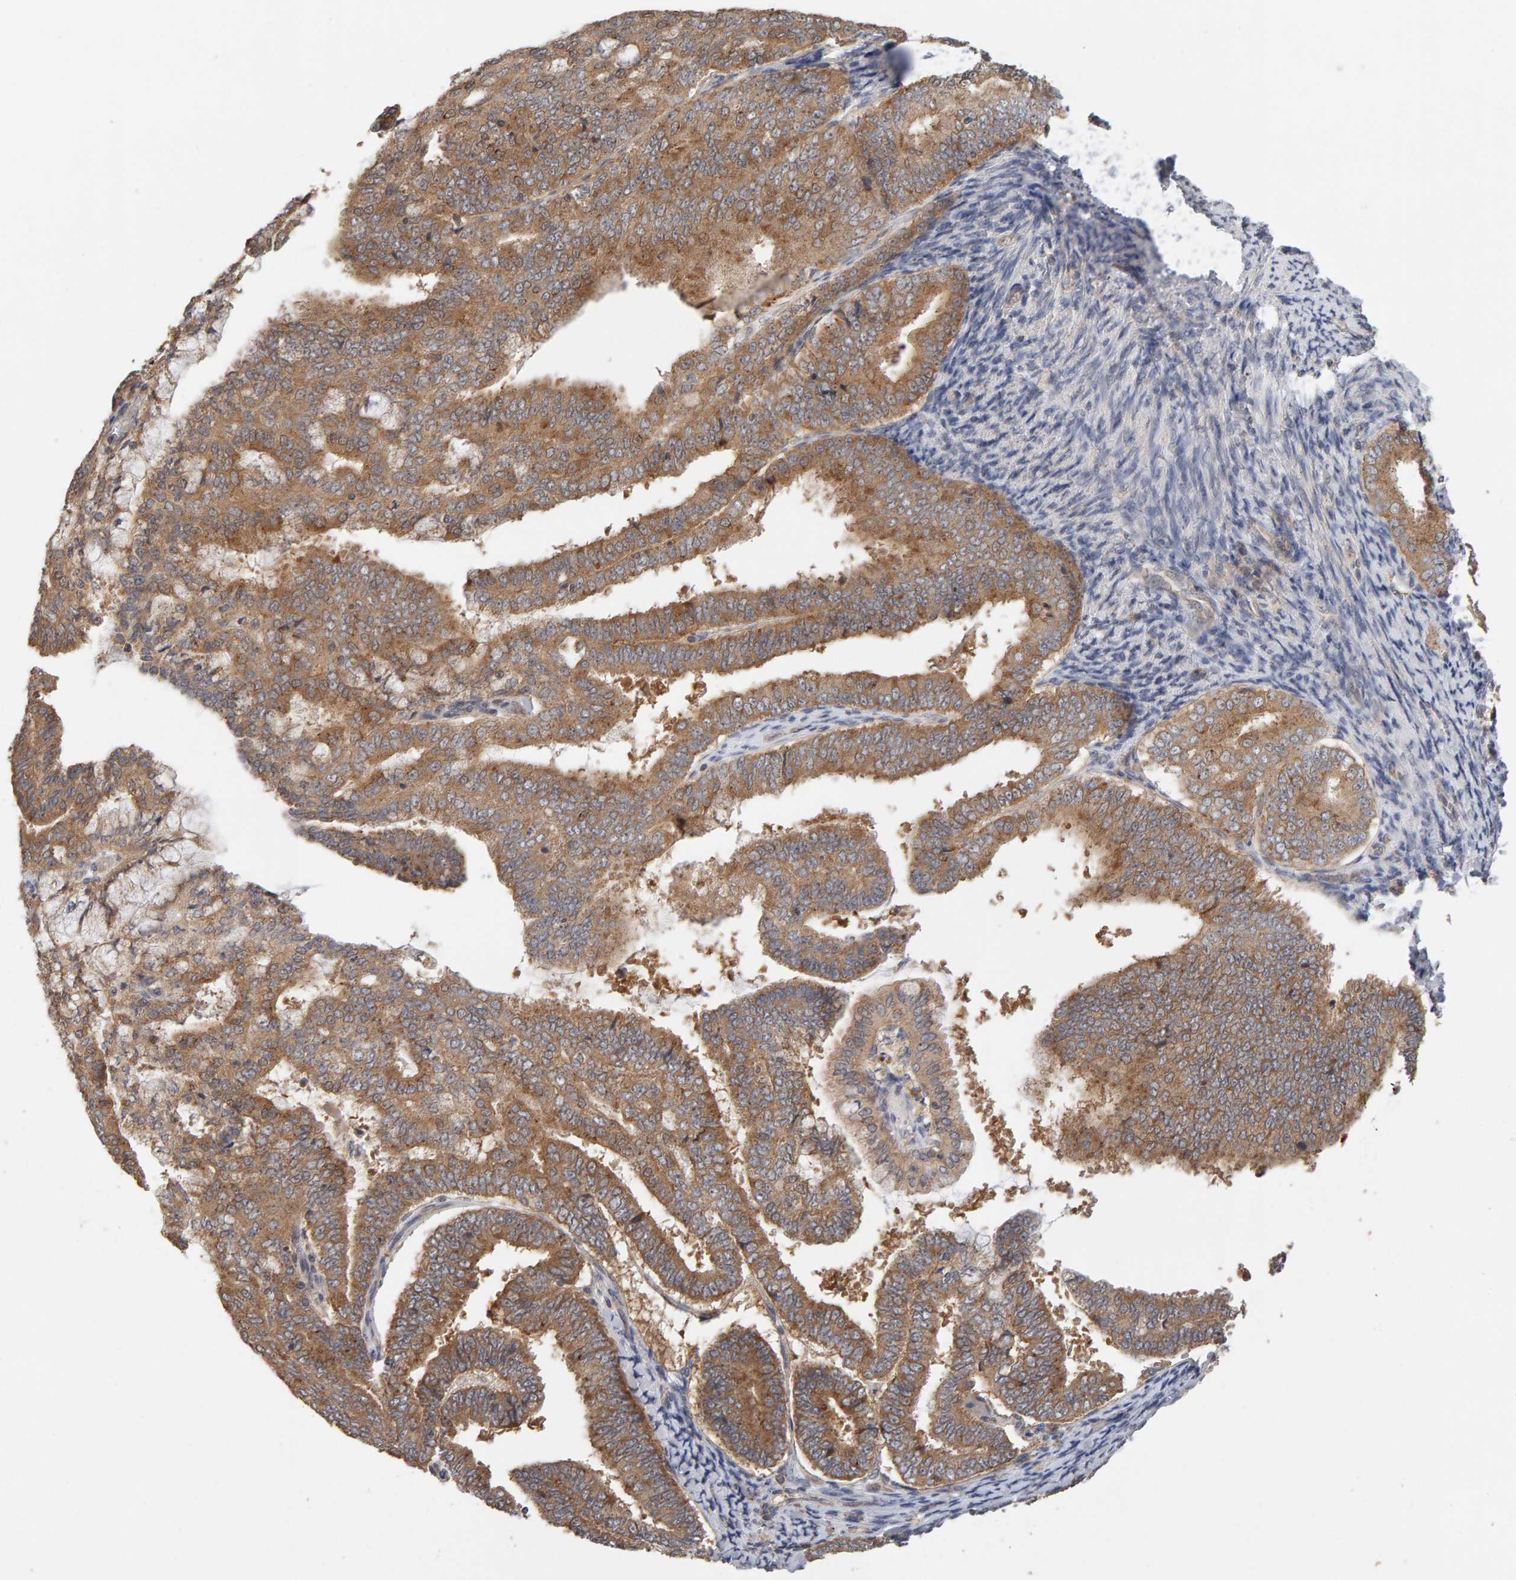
{"staining": {"intensity": "moderate", "quantity": ">75%", "location": "cytoplasmic/membranous"}, "tissue": "endometrial cancer", "cell_type": "Tumor cells", "image_type": "cancer", "snomed": [{"axis": "morphology", "description": "Adenocarcinoma, NOS"}, {"axis": "topography", "description": "Endometrium"}], "caption": "Human endometrial adenocarcinoma stained with a protein marker shows moderate staining in tumor cells.", "gene": "DNAJC7", "patient": {"sex": "female", "age": 63}}